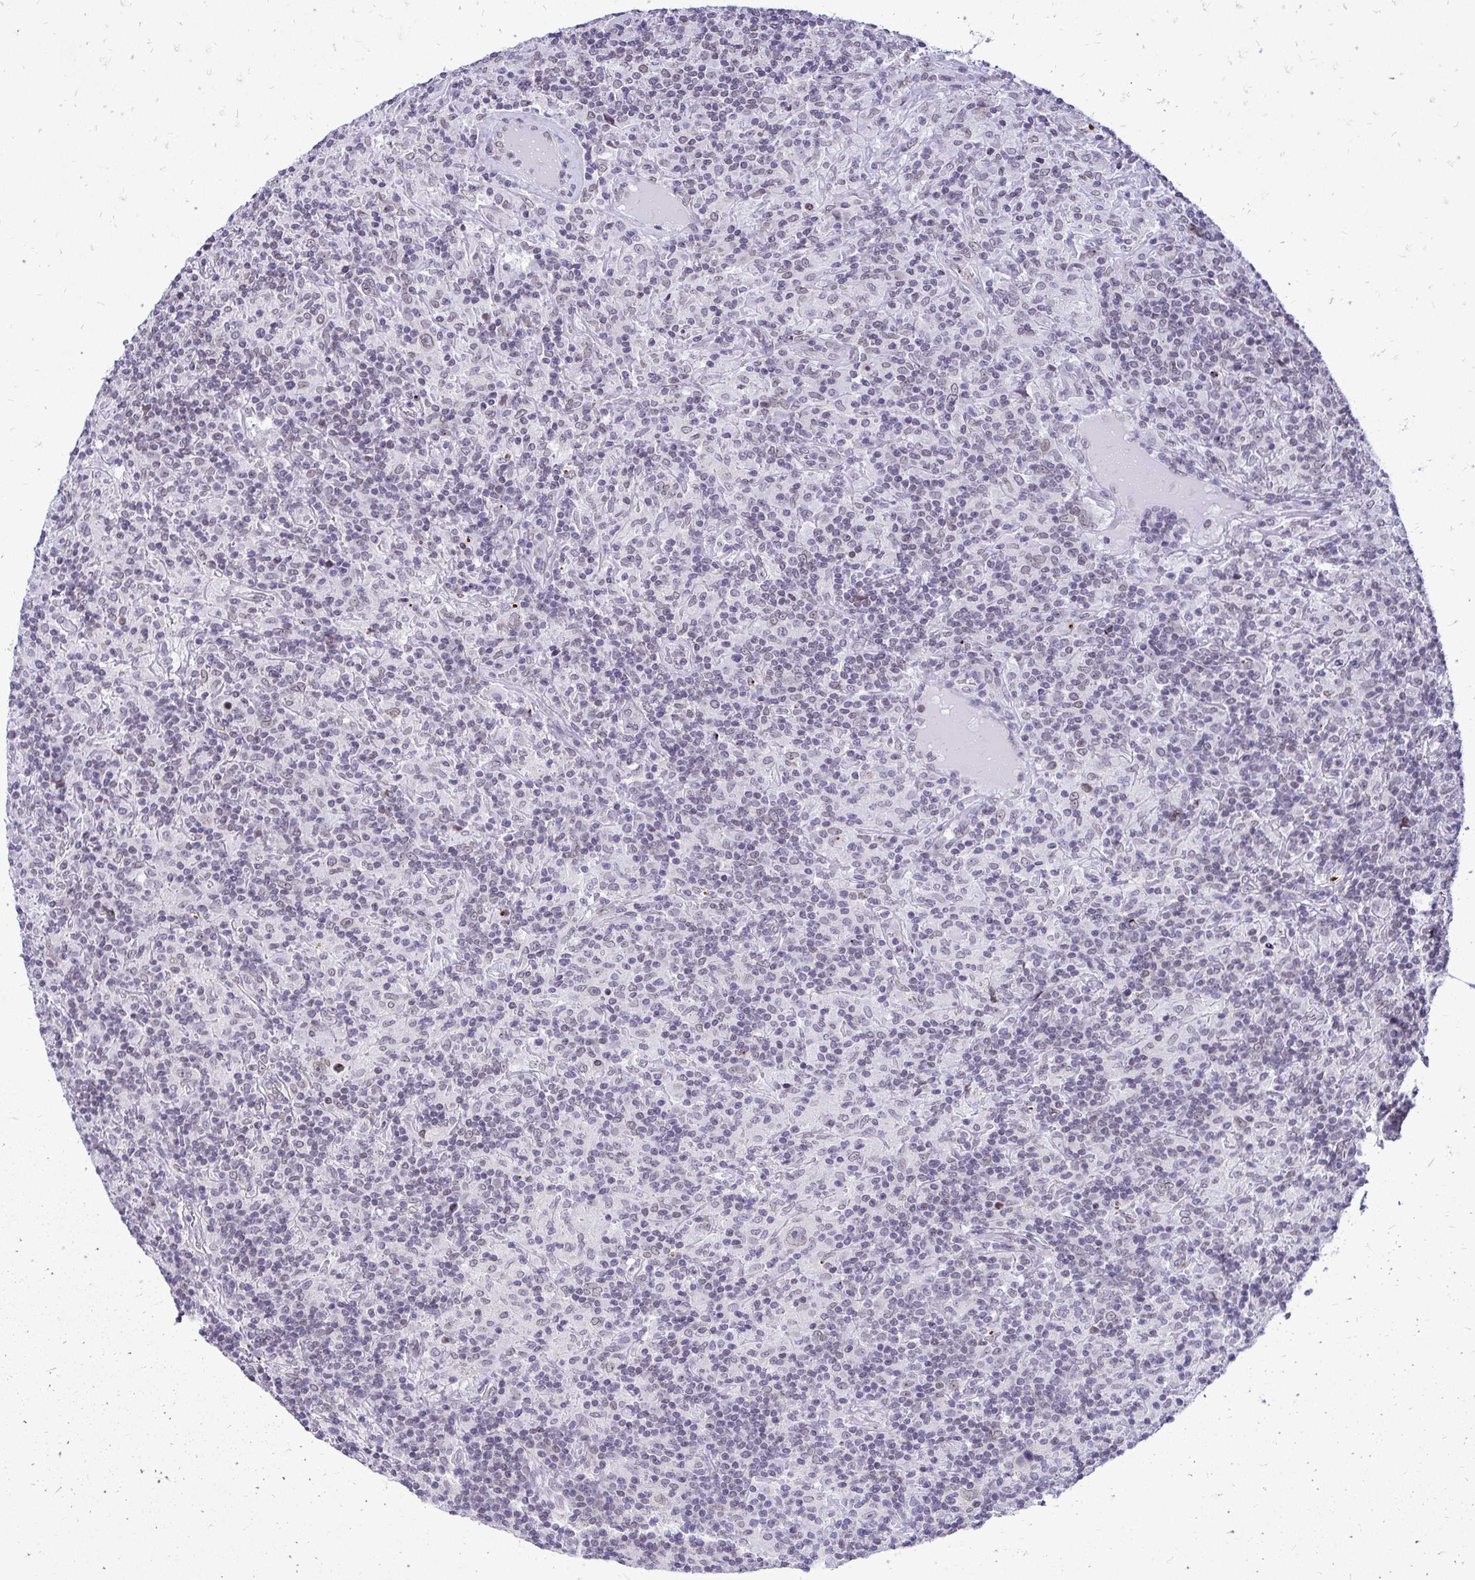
{"staining": {"intensity": "negative", "quantity": "none", "location": "none"}, "tissue": "lymphoma", "cell_type": "Tumor cells", "image_type": "cancer", "snomed": [{"axis": "morphology", "description": "Hodgkin's disease, NOS"}, {"axis": "topography", "description": "Lymph node"}], "caption": "A micrograph of human lymphoma is negative for staining in tumor cells. Nuclei are stained in blue.", "gene": "BANF1", "patient": {"sex": "male", "age": 70}}